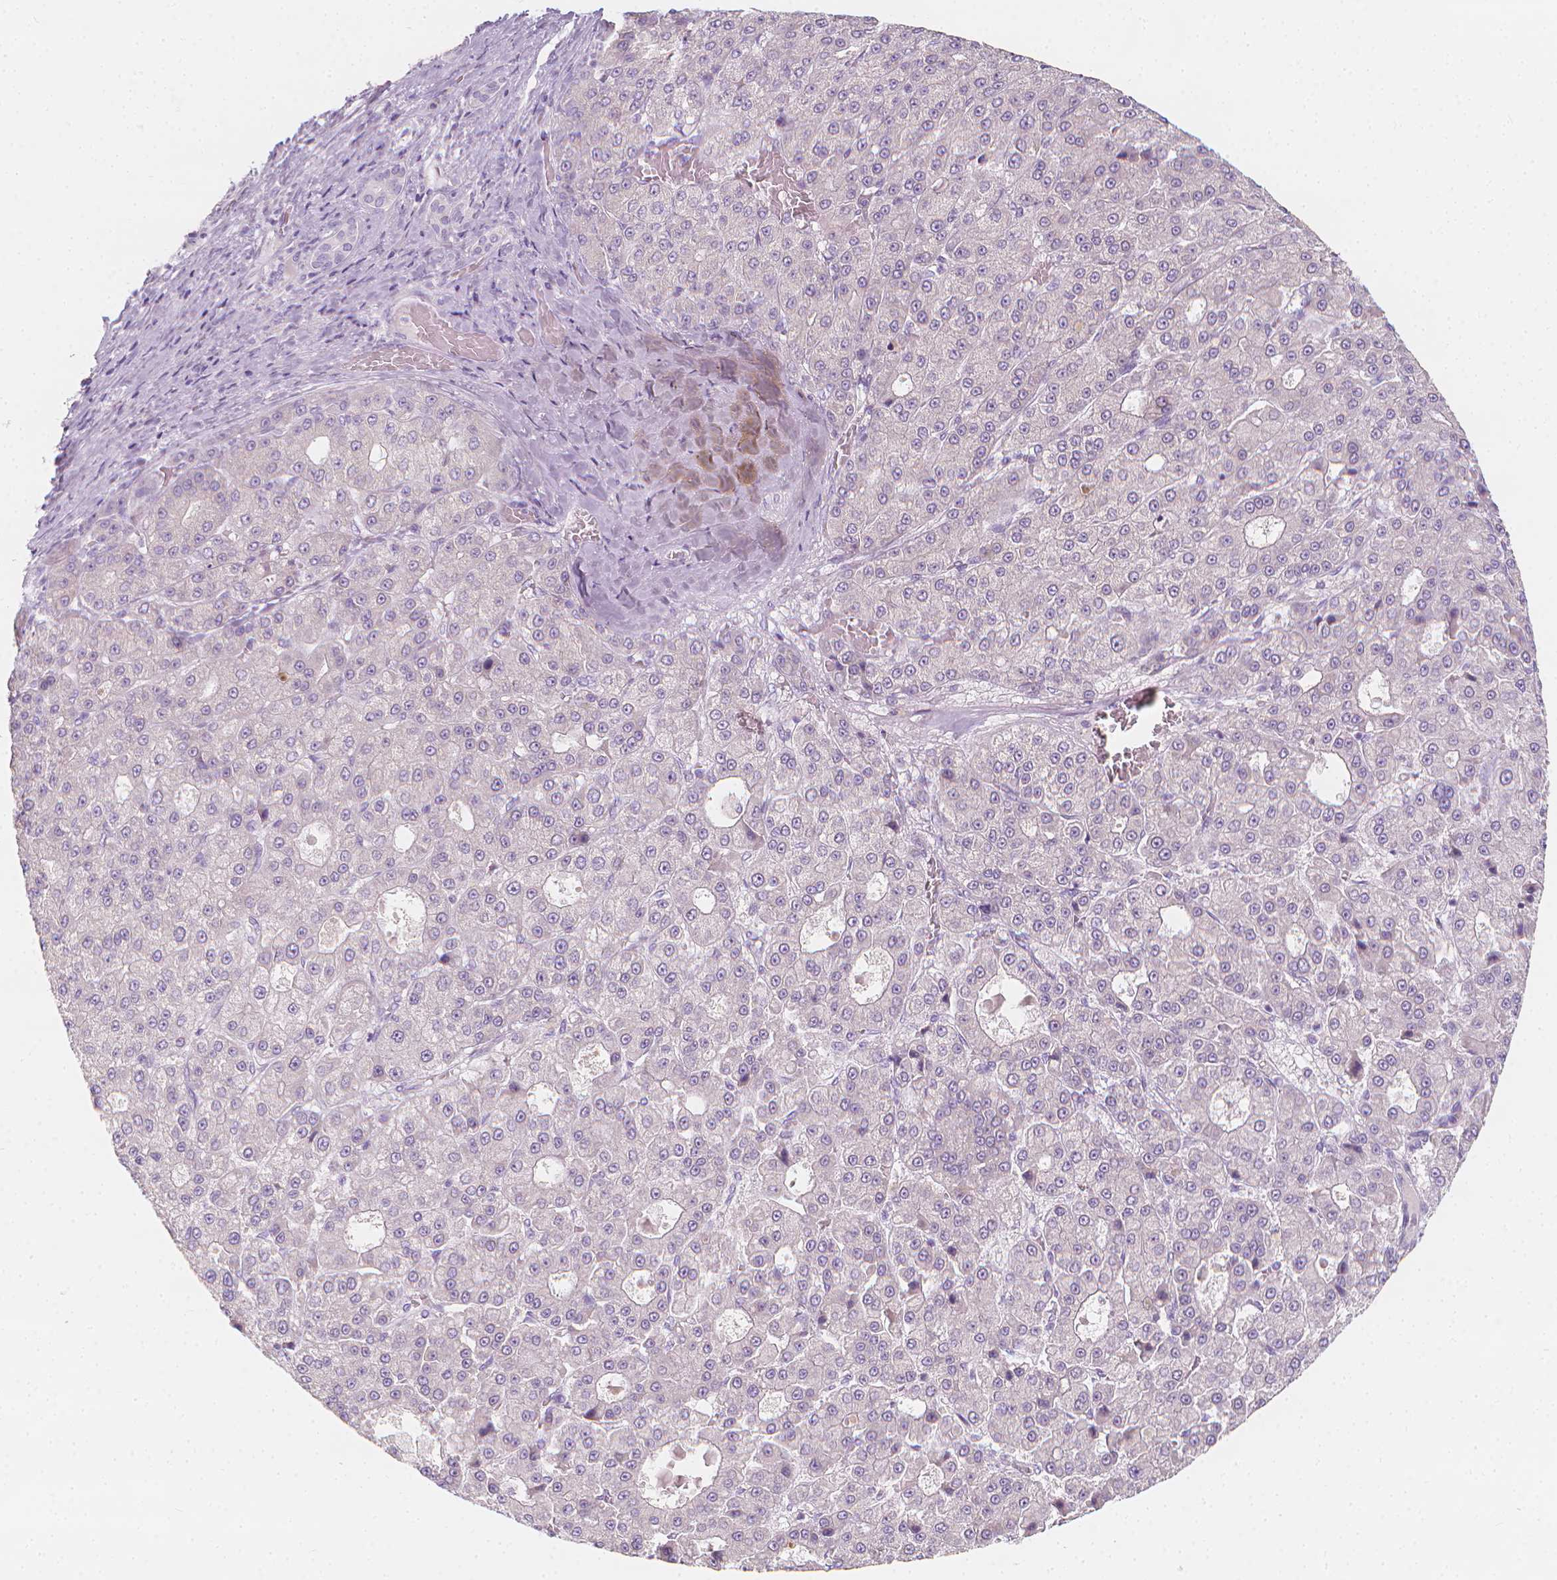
{"staining": {"intensity": "negative", "quantity": "none", "location": "none"}, "tissue": "liver cancer", "cell_type": "Tumor cells", "image_type": "cancer", "snomed": [{"axis": "morphology", "description": "Carcinoma, Hepatocellular, NOS"}, {"axis": "topography", "description": "Liver"}], "caption": "Immunohistochemistry photomicrograph of neoplastic tissue: human hepatocellular carcinoma (liver) stained with DAB reveals no significant protein positivity in tumor cells.", "gene": "RBFOX1", "patient": {"sex": "male", "age": 70}}